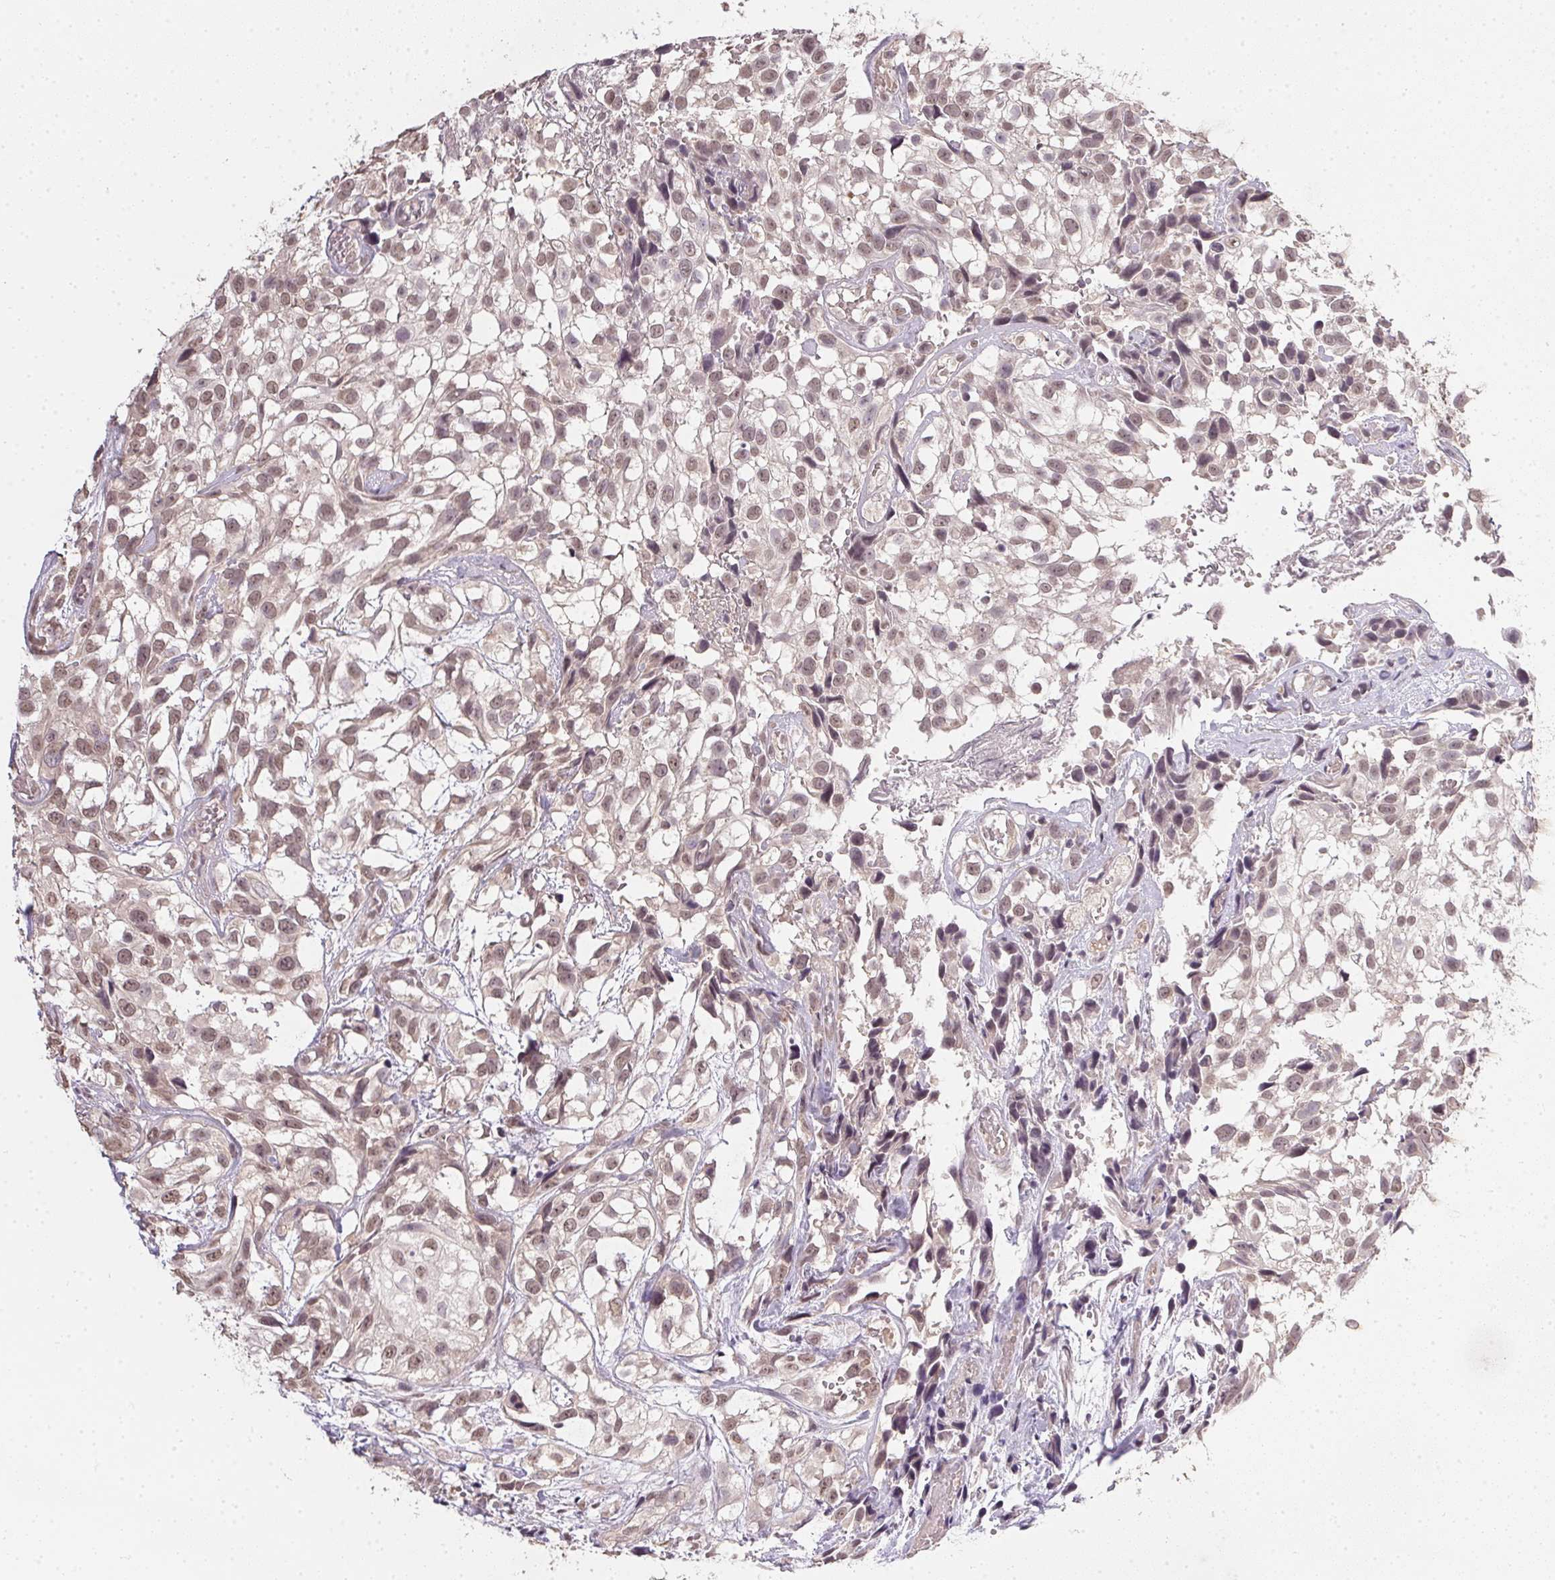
{"staining": {"intensity": "weak", "quantity": ">75%", "location": "cytoplasmic/membranous,nuclear"}, "tissue": "urothelial cancer", "cell_type": "Tumor cells", "image_type": "cancer", "snomed": [{"axis": "morphology", "description": "Urothelial carcinoma, High grade"}, {"axis": "topography", "description": "Urinary bladder"}], "caption": "Urothelial cancer stained with a protein marker reveals weak staining in tumor cells.", "gene": "PPP4R4", "patient": {"sex": "male", "age": 56}}